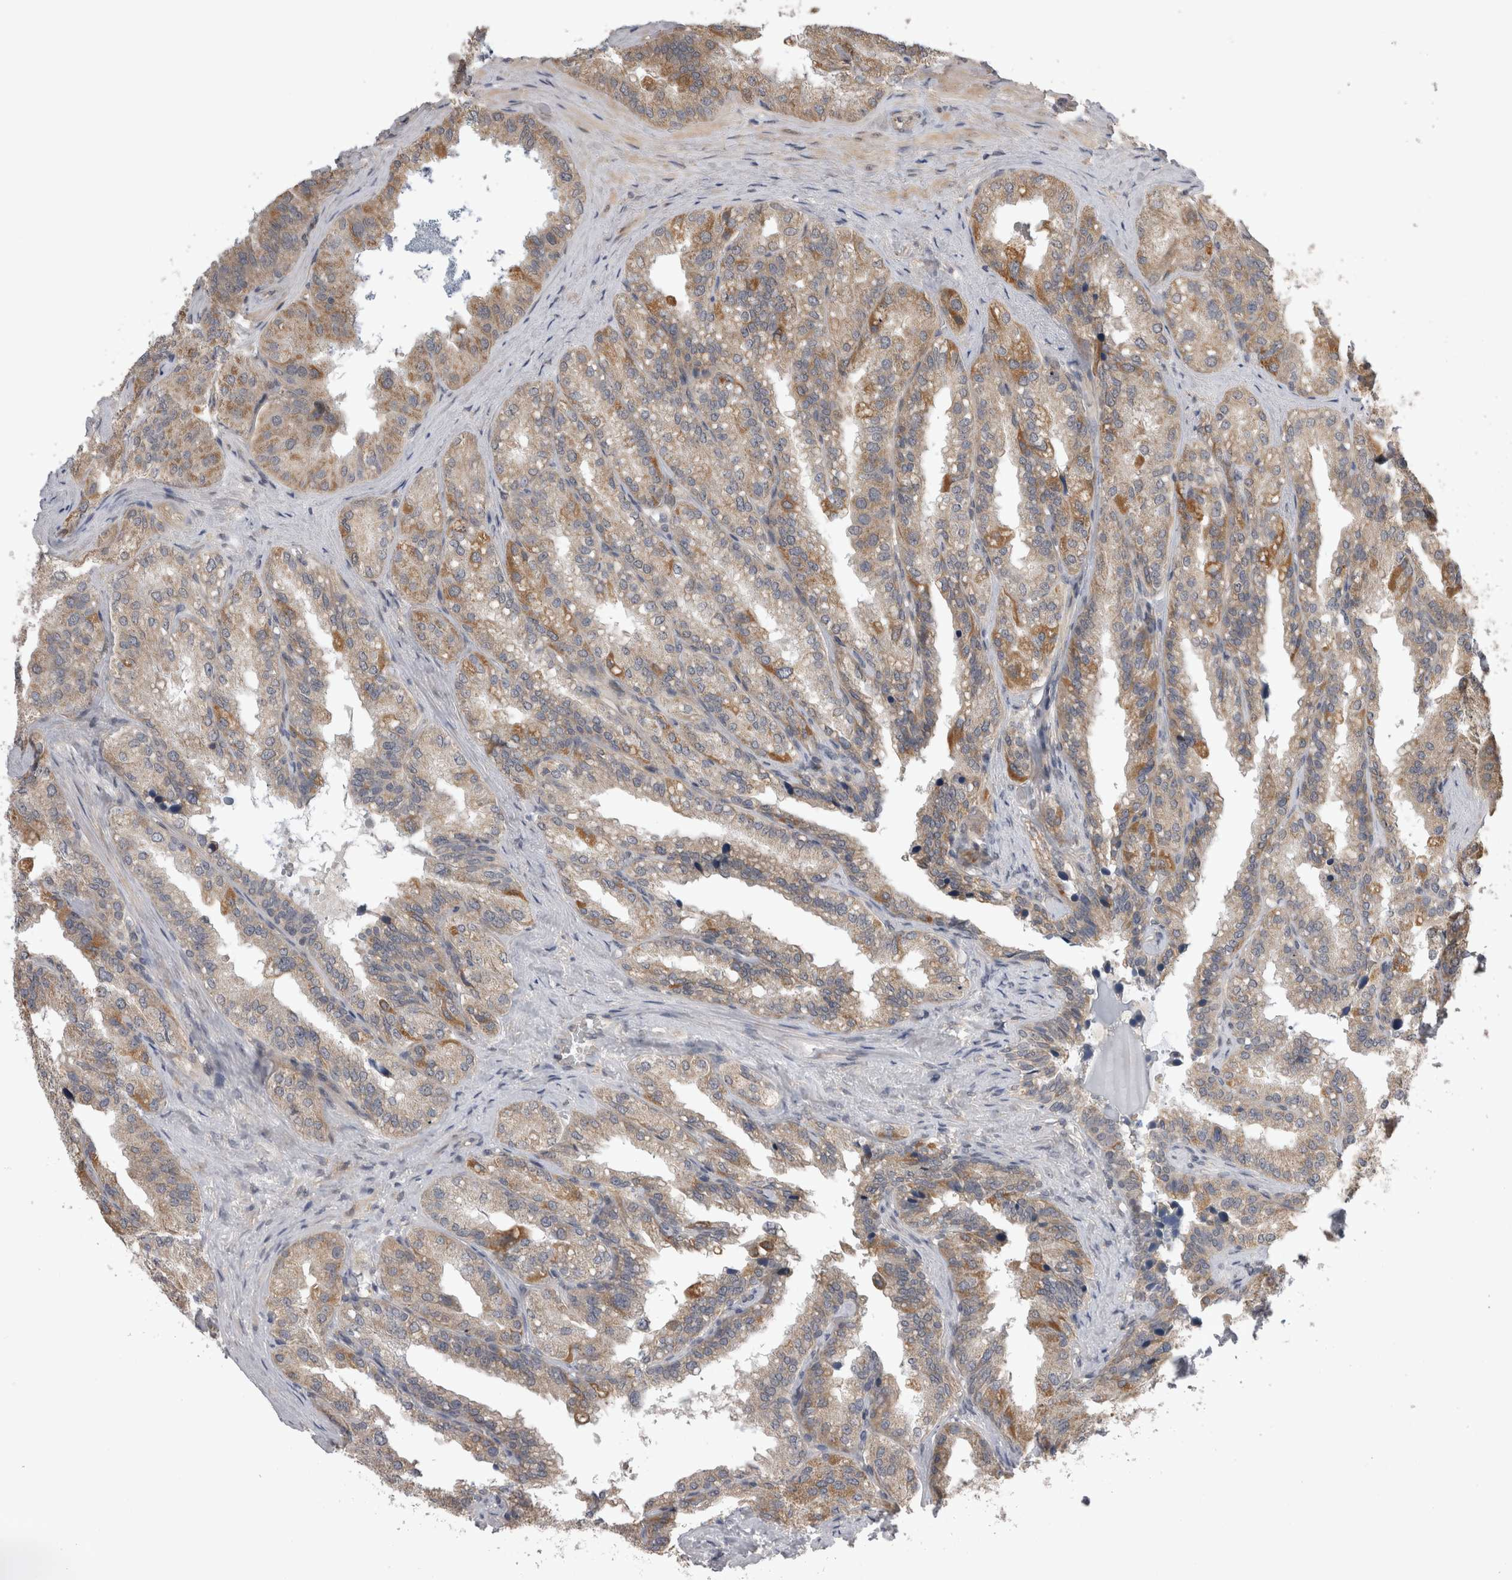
{"staining": {"intensity": "weak", "quantity": "25%-75%", "location": "cytoplasmic/membranous"}, "tissue": "seminal vesicle", "cell_type": "Glandular cells", "image_type": "normal", "snomed": [{"axis": "morphology", "description": "Normal tissue, NOS"}, {"axis": "topography", "description": "Prostate"}, {"axis": "topography", "description": "Seminal veicle"}], "caption": "Immunohistochemistry (IHC) photomicrograph of normal seminal vesicle: seminal vesicle stained using immunohistochemistry (IHC) shows low levels of weak protein expression localized specifically in the cytoplasmic/membranous of glandular cells, appearing as a cytoplasmic/membranous brown color.", "gene": "ARHGAP29", "patient": {"sex": "male", "age": 51}}